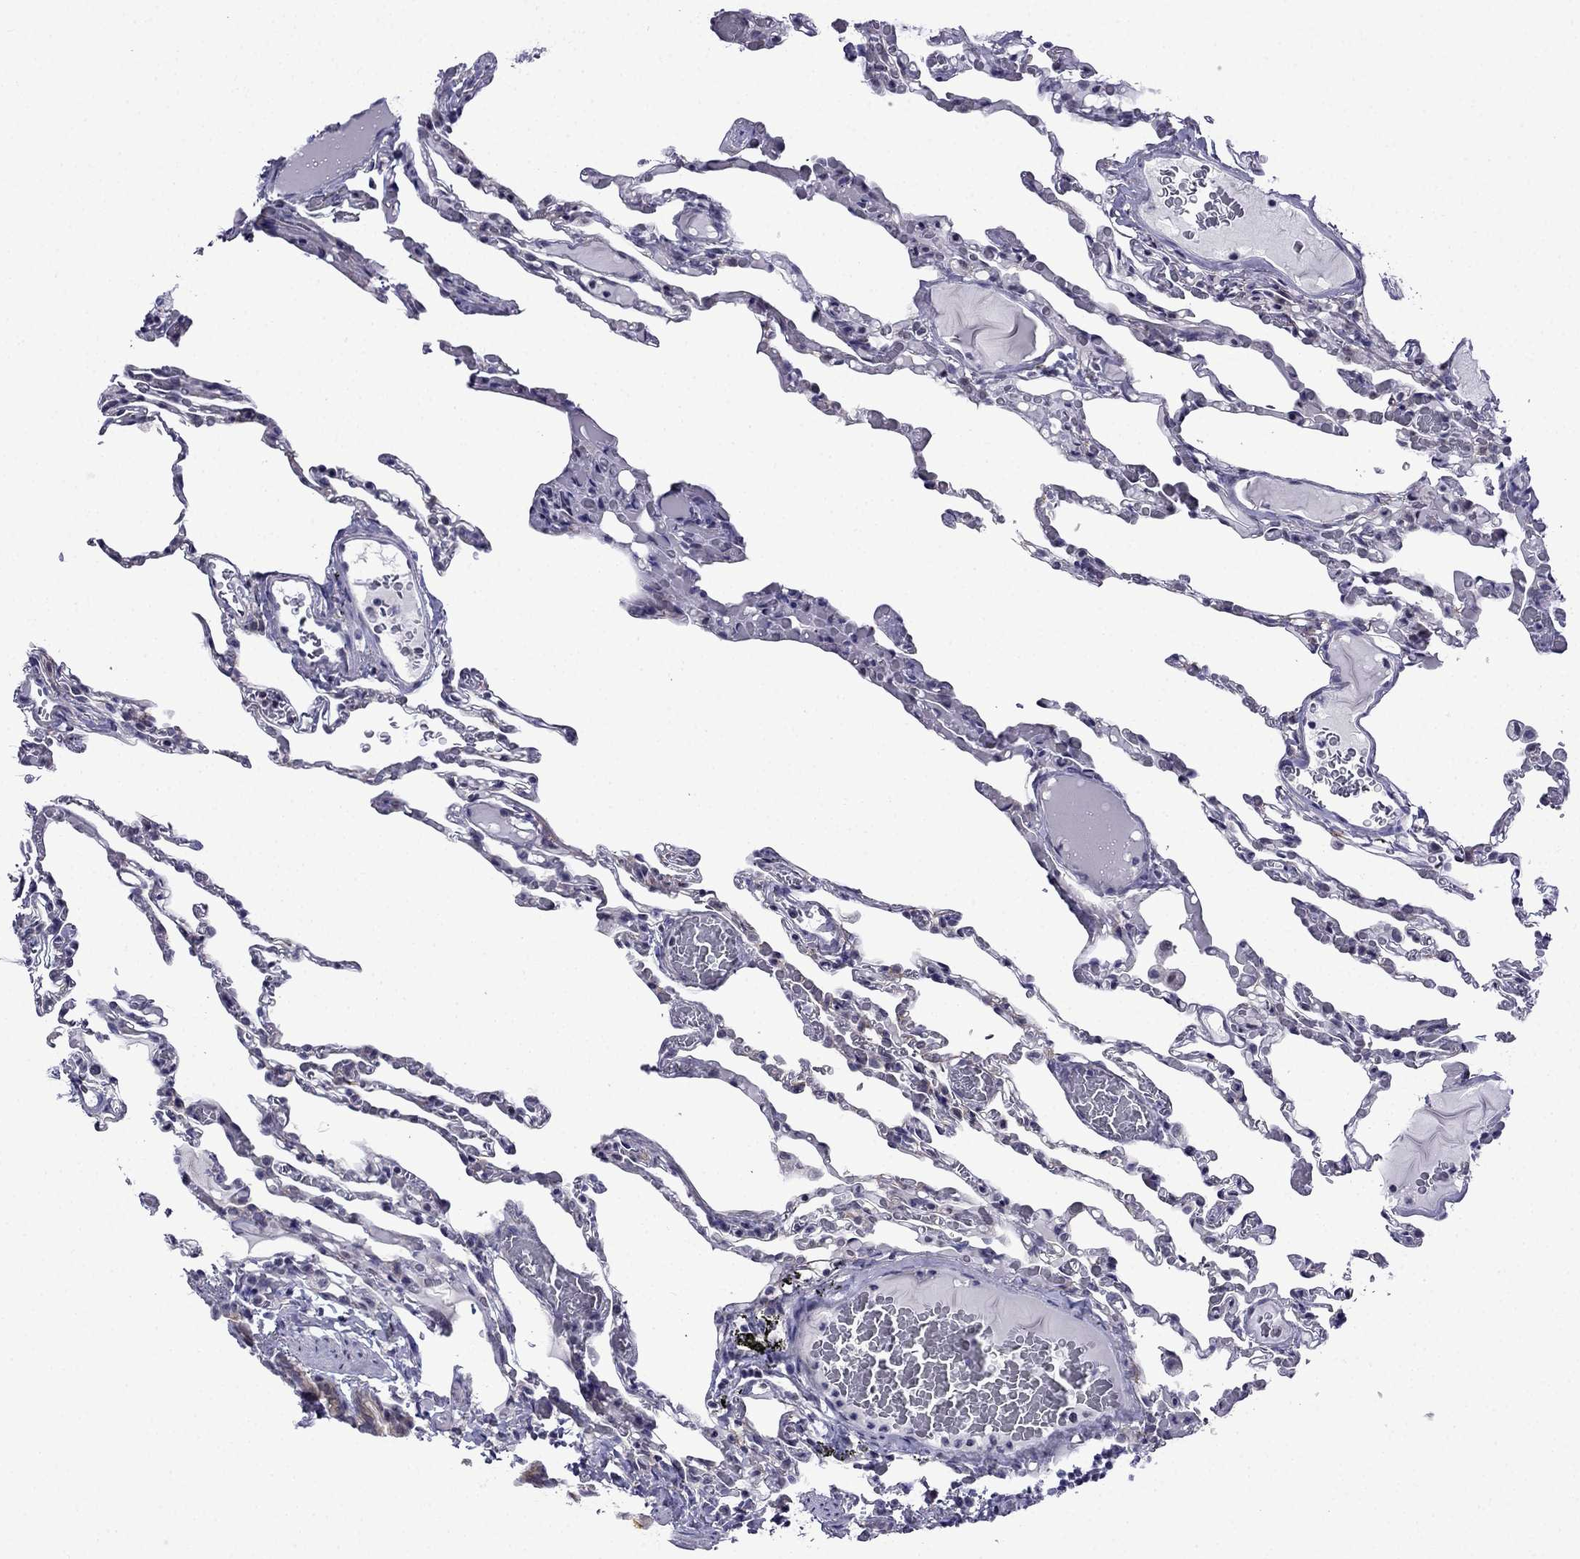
{"staining": {"intensity": "negative", "quantity": "none", "location": "none"}, "tissue": "lung", "cell_type": "Alveolar cells", "image_type": "normal", "snomed": [{"axis": "morphology", "description": "Normal tissue, NOS"}, {"axis": "topography", "description": "Lung"}], "caption": "A micrograph of human lung is negative for staining in alveolar cells. Nuclei are stained in blue.", "gene": "POM121L12", "patient": {"sex": "female", "age": 43}}